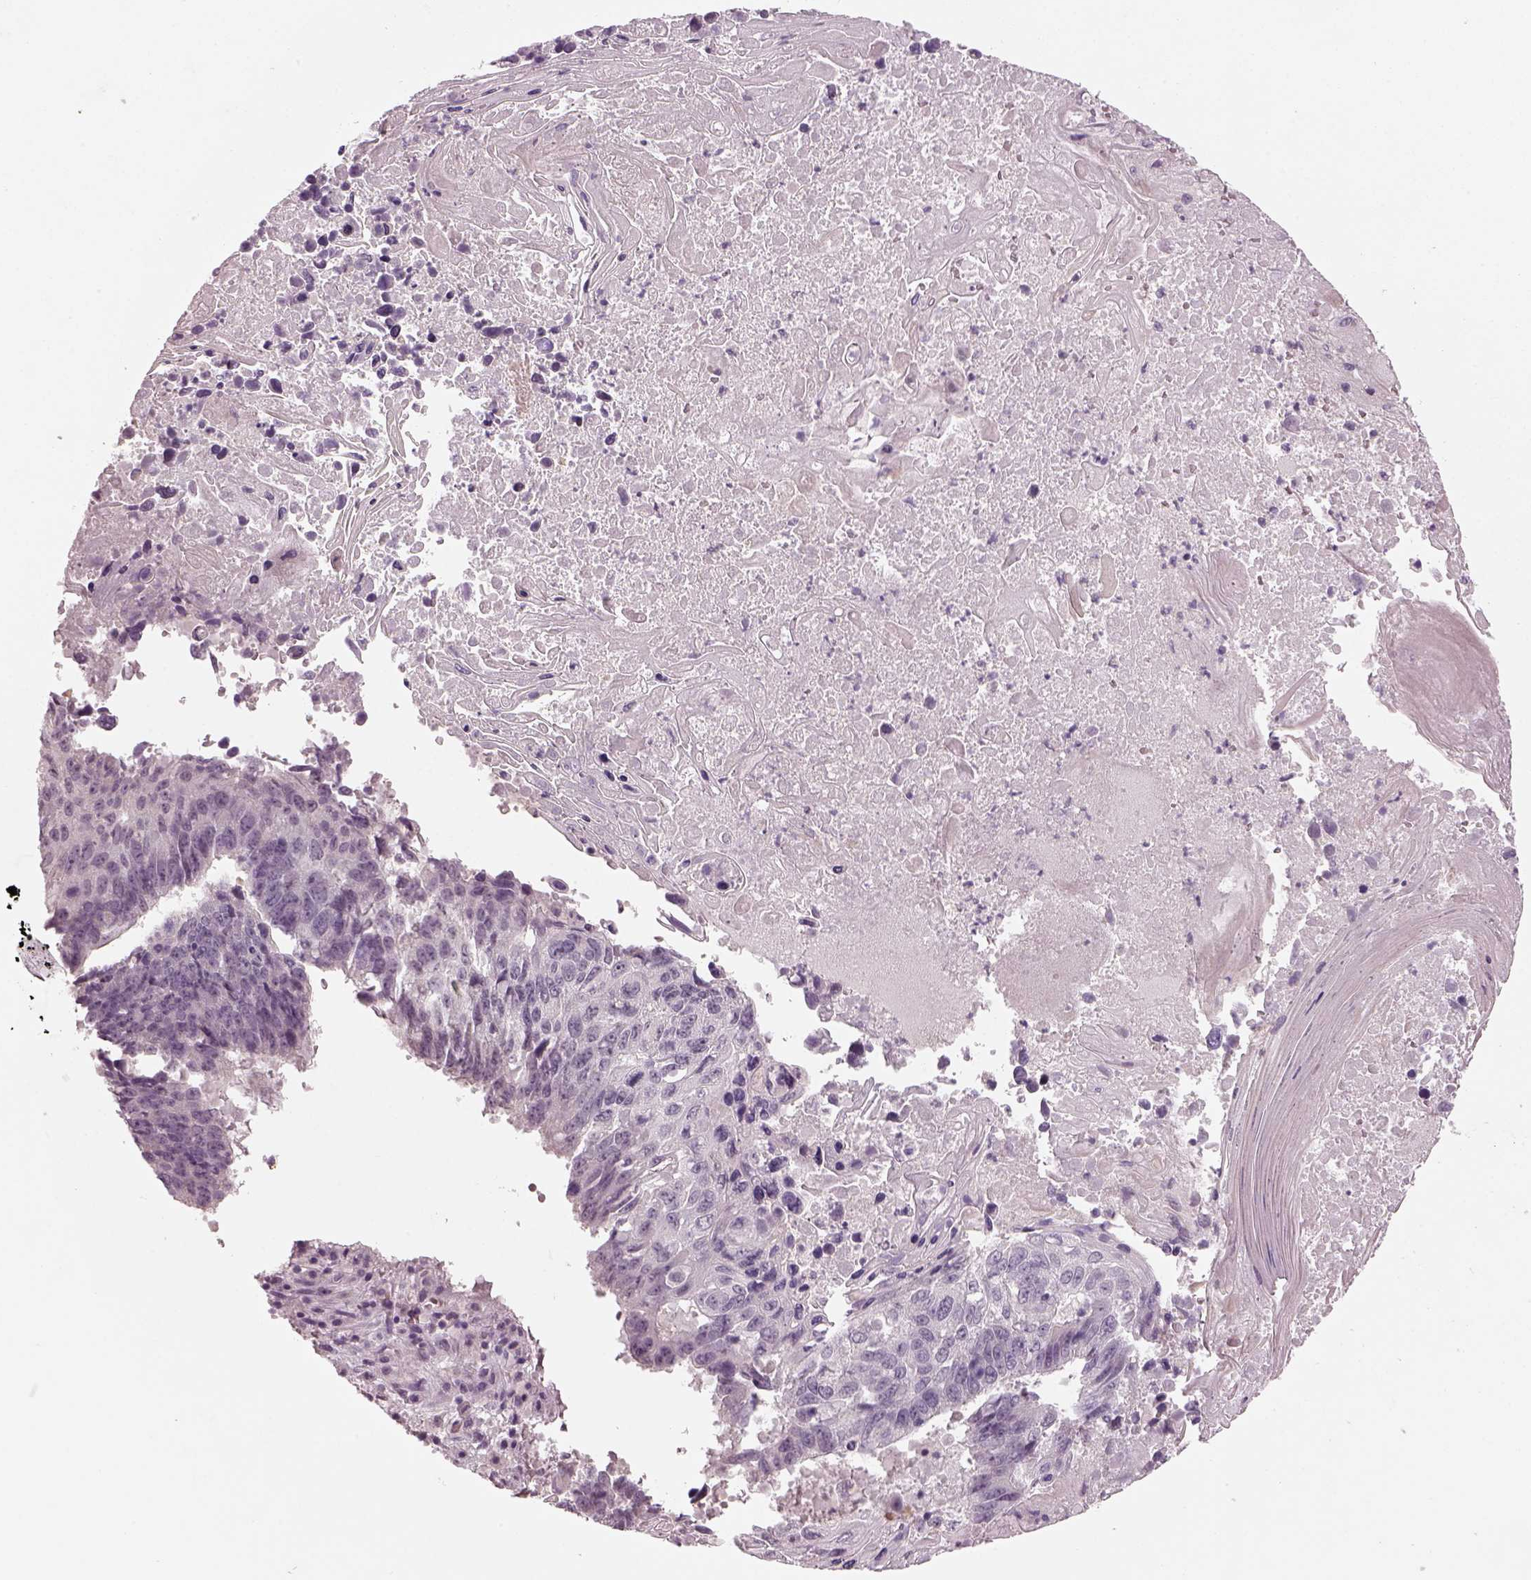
{"staining": {"intensity": "negative", "quantity": "none", "location": "none"}, "tissue": "lung cancer", "cell_type": "Tumor cells", "image_type": "cancer", "snomed": [{"axis": "morphology", "description": "Squamous cell carcinoma, NOS"}, {"axis": "topography", "description": "Lung"}], "caption": "Tumor cells are negative for brown protein staining in lung squamous cell carcinoma.", "gene": "GDNF", "patient": {"sex": "male", "age": 73}}